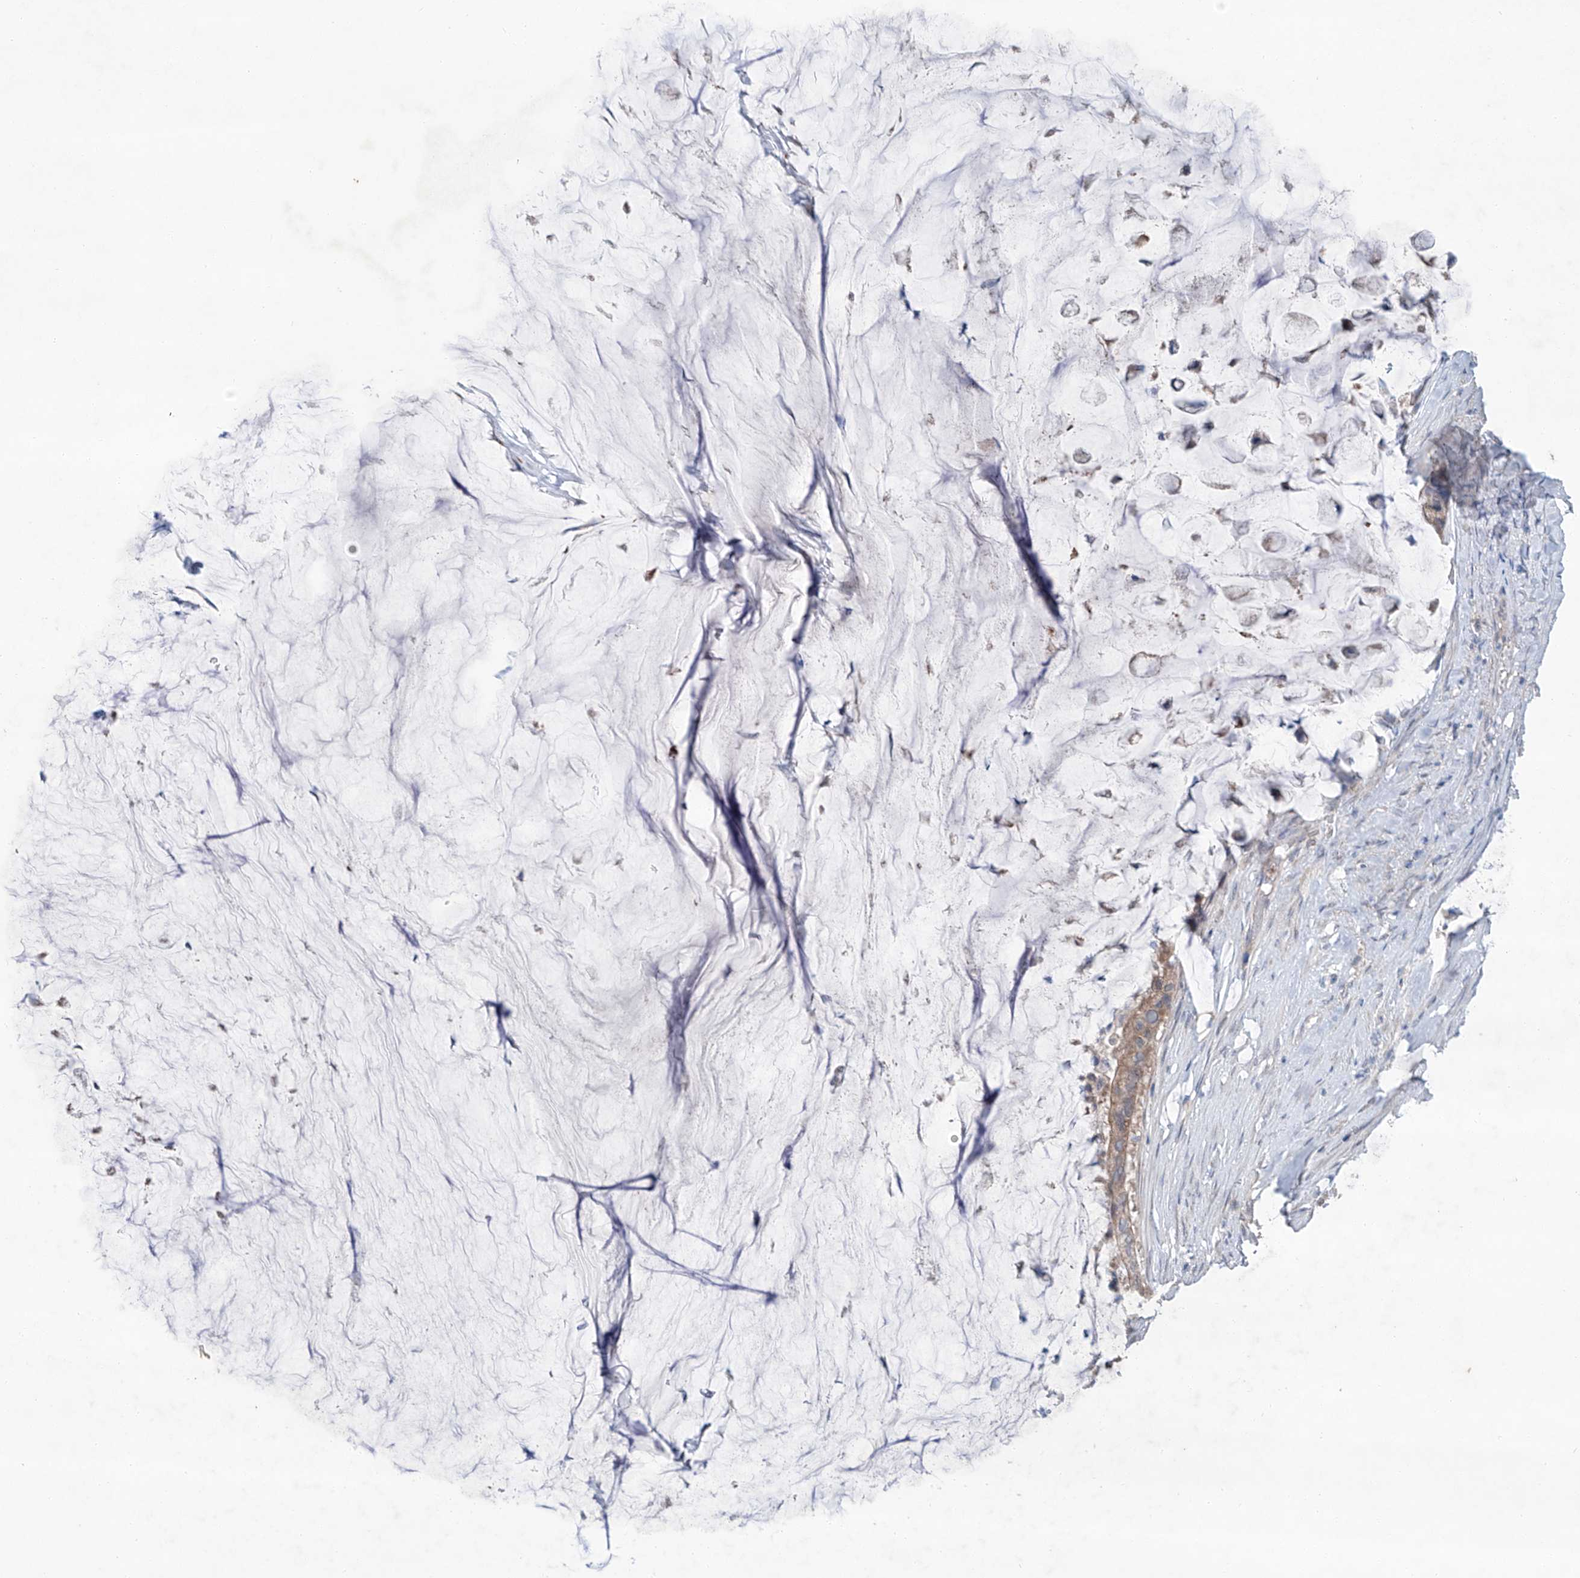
{"staining": {"intensity": "weak", "quantity": ">75%", "location": "cytoplasmic/membranous"}, "tissue": "pancreatic cancer", "cell_type": "Tumor cells", "image_type": "cancer", "snomed": [{"axis": "morphology", "description": "Adenocarcinoma, NOS"}, {"axis": "topography", "description": "Pancreas"}], "caption": "This micrograph displays adenocarcinoma (pancreatic) stained with IHC to label a protein in brown. The cytoplasmic/membranous of tumor cells show weak positivity for the protein. Nuclei are counter-stained blue.", "gene": "SIX4", "patient": {"sex": "male", "age": 41}}